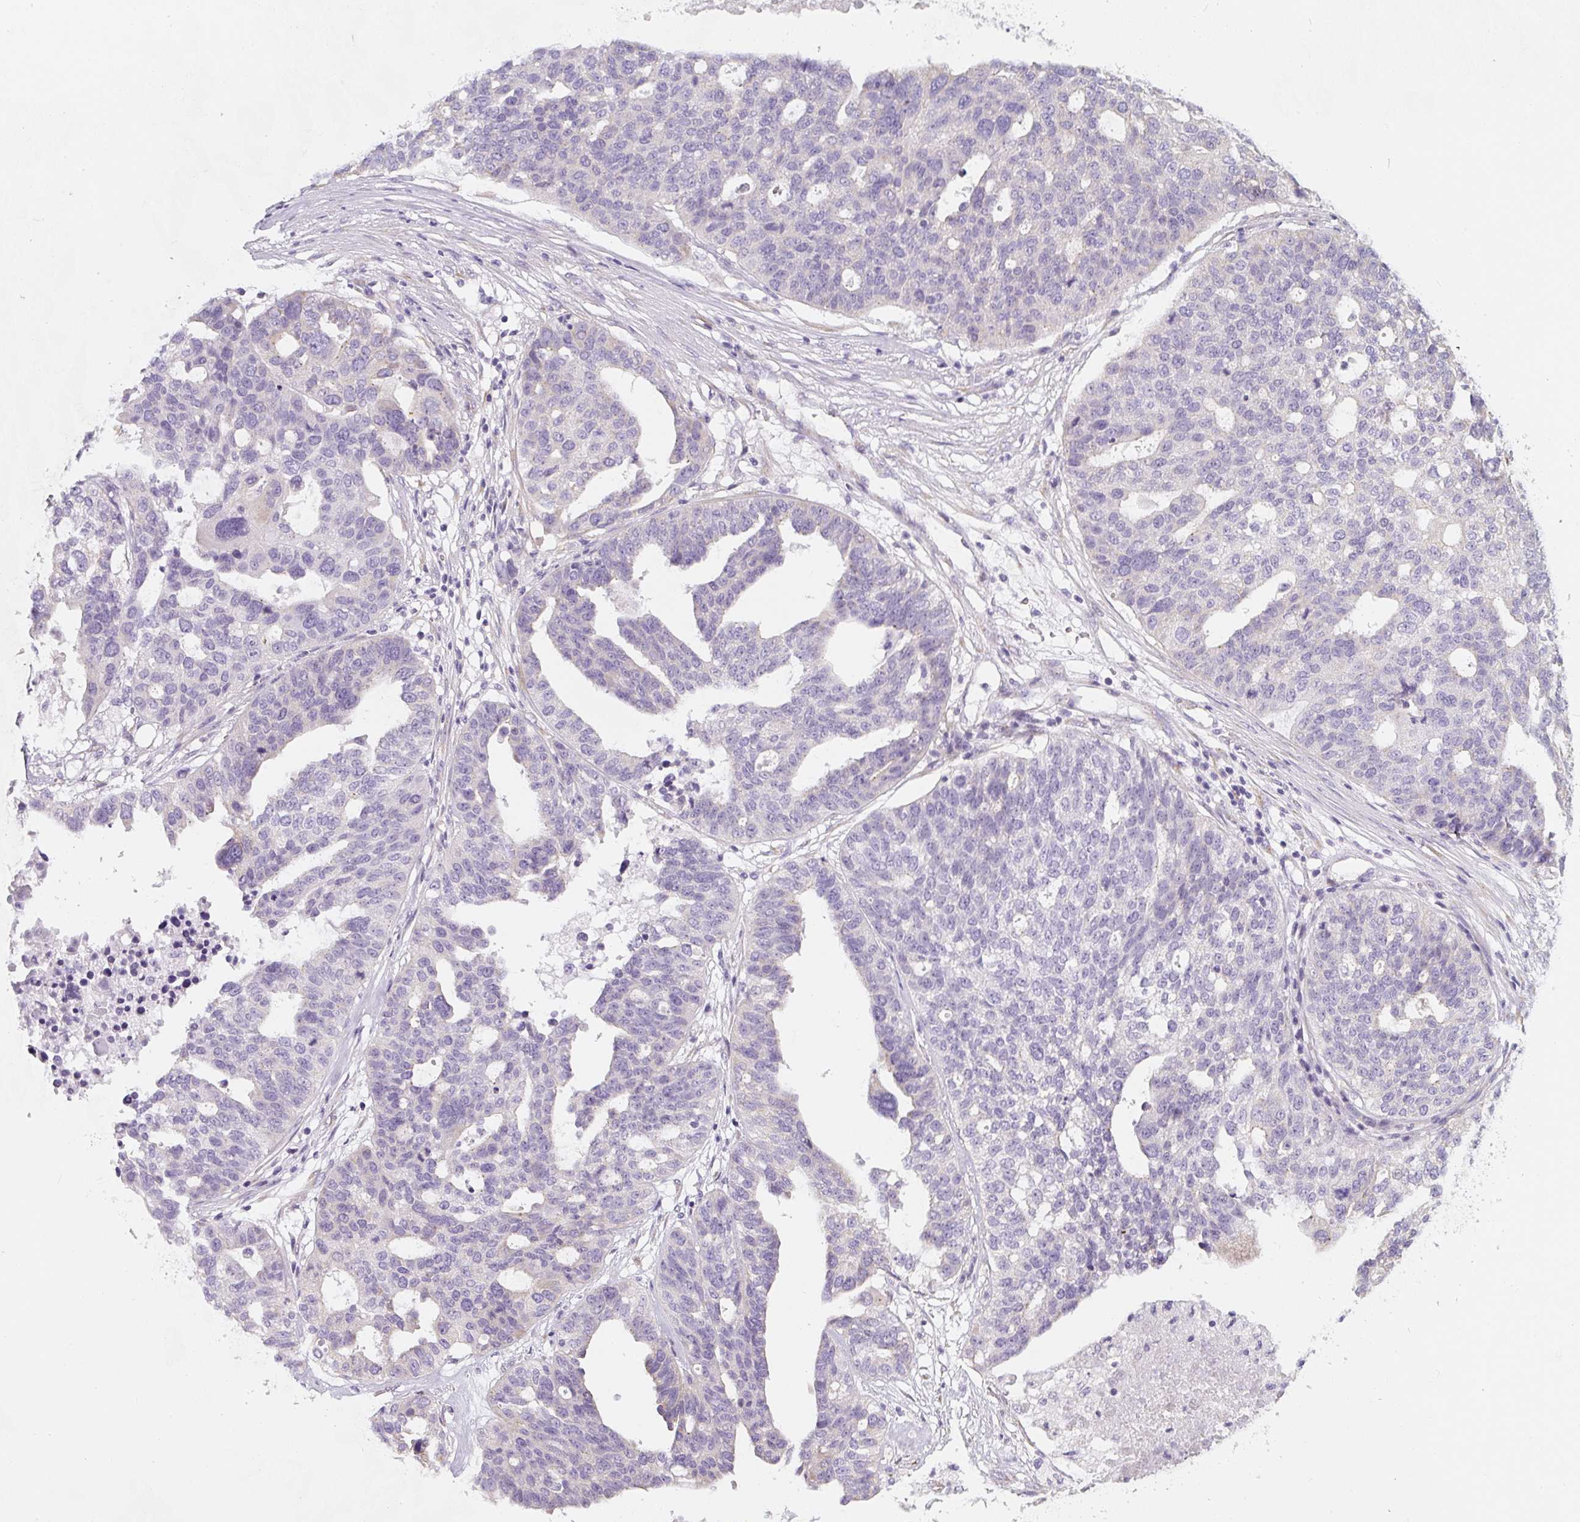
{"staining": {"intensity": "negative", "quantity": "none", "location": "none"}, "tissue": "ovarian cancer", "cell_type": "Tumor cells", "image_type": "cancer", "snomed": [{"axis": "morphology", "description": "Cystadenocarcinoma, serous, NOS"}, {"axis": "topography", "description": "Ovary"}], "caption": "Human ovarian serous cystadenocarcinoma stained for a protein using immunohistochemistry (IHC) reveals no expression in tumor cells.", "gene": "PWWP3B", "patient": {"sex": "female", "age": 59}}